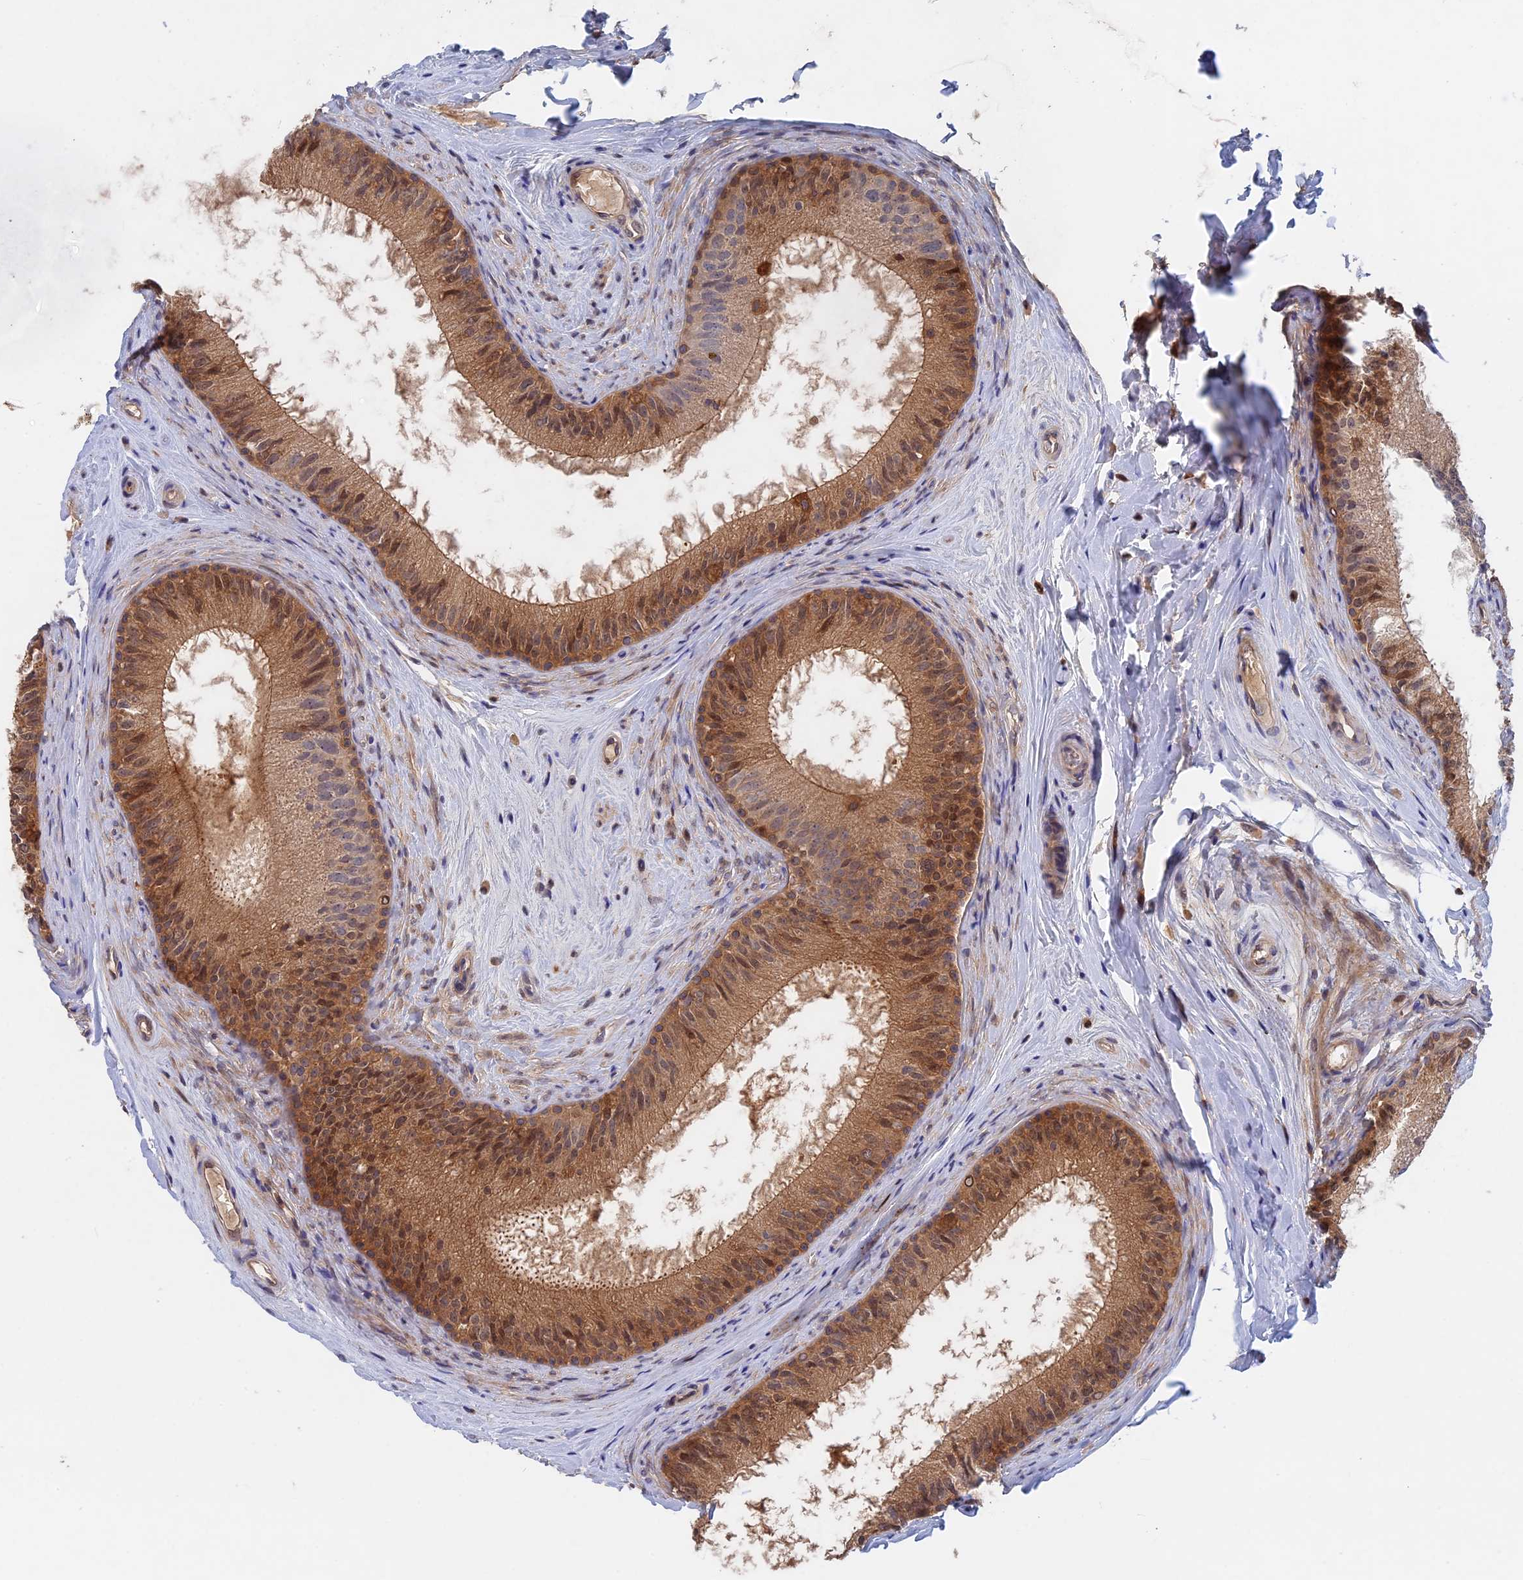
{"staining": {"intensity": "moderate", "quantity": ">75%", "location": "cytoplasmic/membranous,nuclear"}, "tissue": "epididymis", "cell_type": "Glandular cells", "image_type": "normal", "snomed": [{"axis": "morphology", "description": "Normal tissue, NOS"}, {"axis": "topography", "description": "Epididymis"}], "caption": "Immunohistochemical staining of benign human epididymis demonstrates medium levels of moderate cytoplasmic/membranous,nuclear positivity in approximately >75% of glandular cells.", "gene": "BLVRA", "patient": {"sex": "male", "age": 33}}